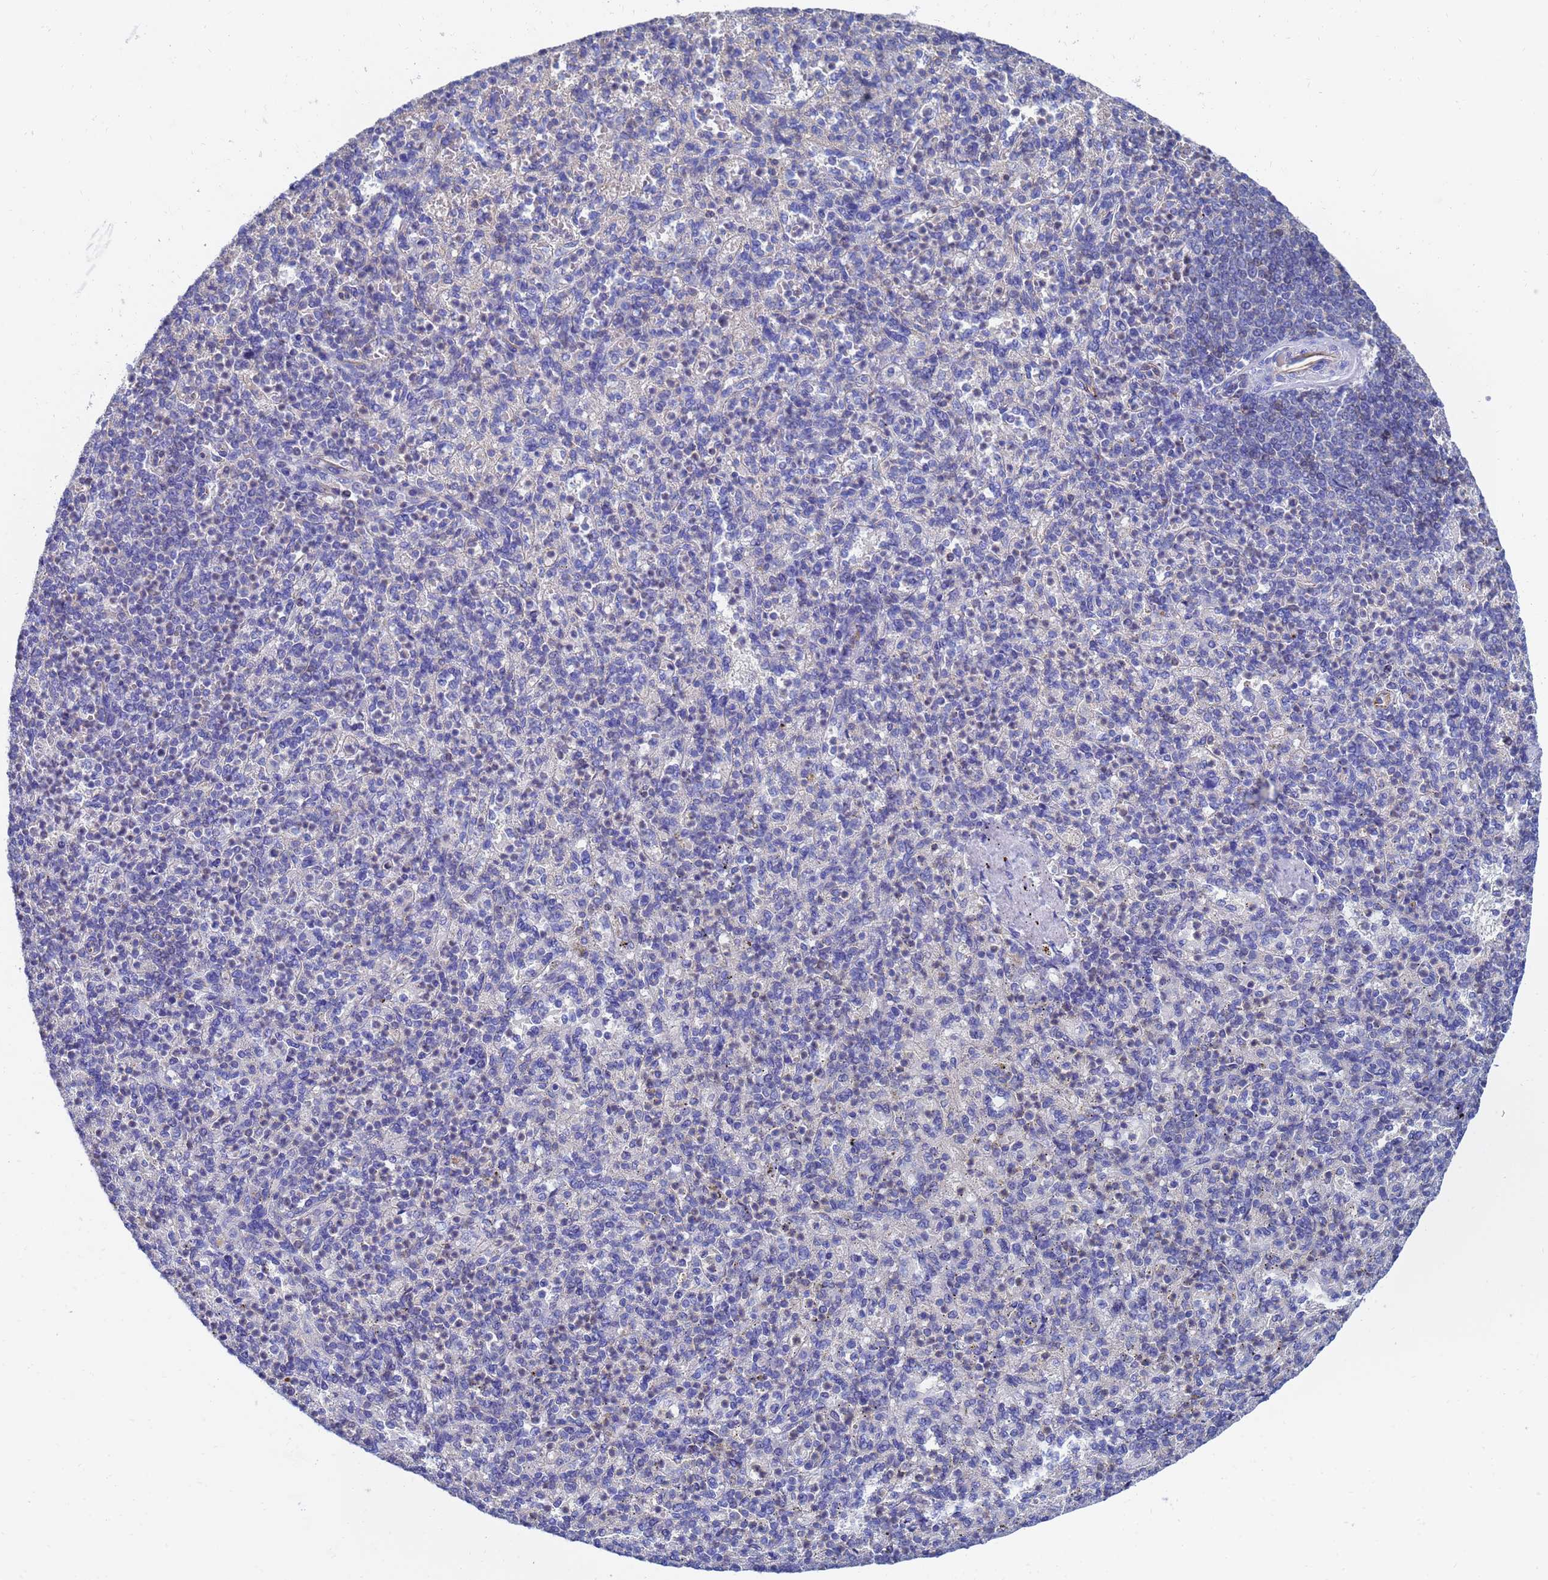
{"staining": {"intensity": "negative", "quantity": "none", "location": "none"}, "tissue": "spleen", "cell_type": "Cells in red pulp", "image_type": "normal", "snomed": [{"axis": "morphology", "description": "Normal tissue, NOS"}, {"axis": "topography", "description": "Spleen"}], "caption": "Spleen was stained to show a protein in brown. There is no significant expression in cells in red pulp. (Brightfield microscopy of DAB (3,3'-diaminobenzidine) immunohistochemistry (IHC) at high magnification).", "gene": "GCHFR", "patient": {"sex": "female", "age": 74}}